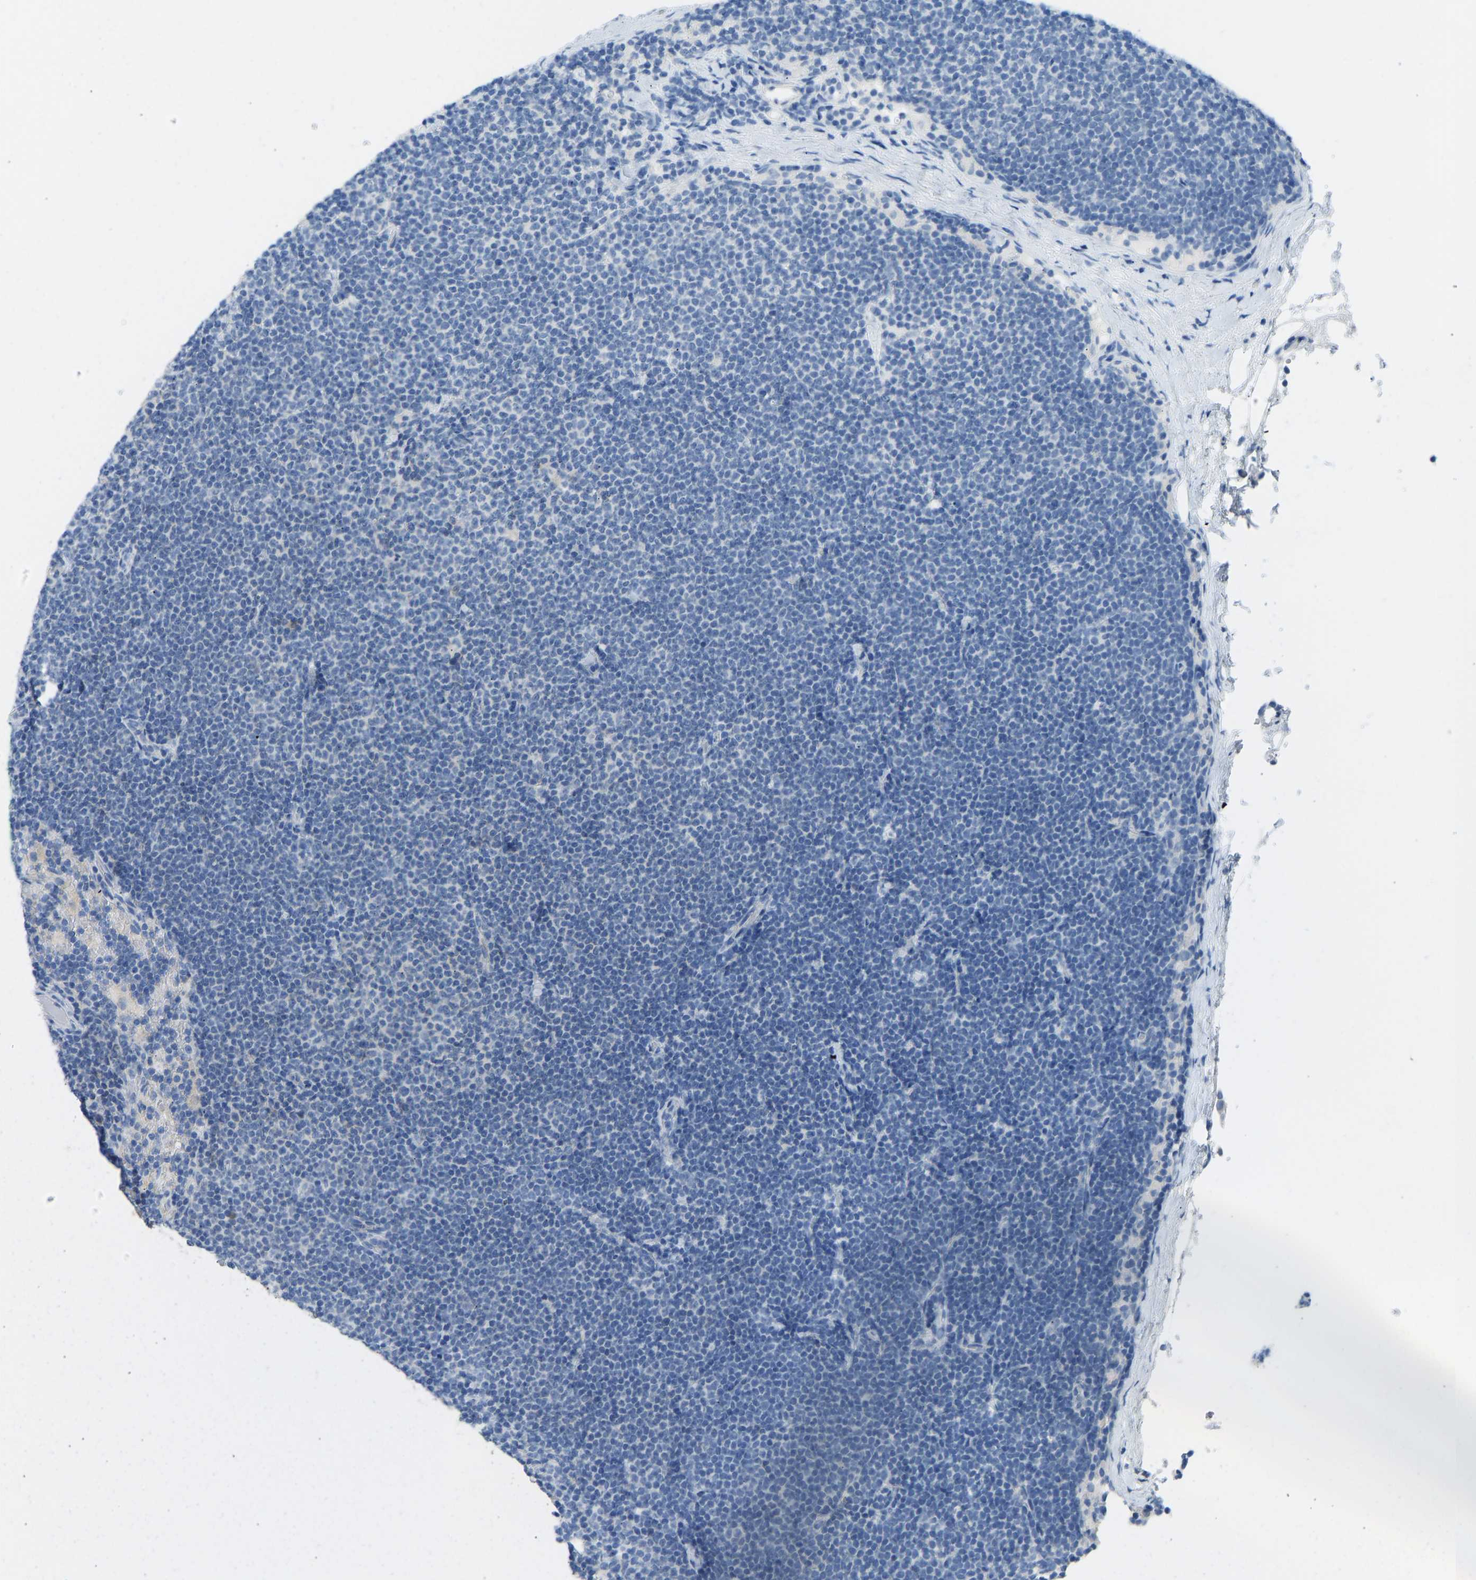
{"staining": {"intensity": "negative", "quantity": "none", "location": "none"}, "tissue": "lymphoma", "cell_type": "Tumor cells", "image_type": "cancer", "snomed": [{"axis": "morphology", "description": "Malignant lymphoma, non-Hodgkin's type, Low grade"}, {"axis": "topography", "description": "Lymph node"}], "caption": "Human lymphoma stained for a protein using IHC reveals no staining in tumor cells.", "gene": "ATP1A1", "patient": {"sex": "female", "age": 53}}